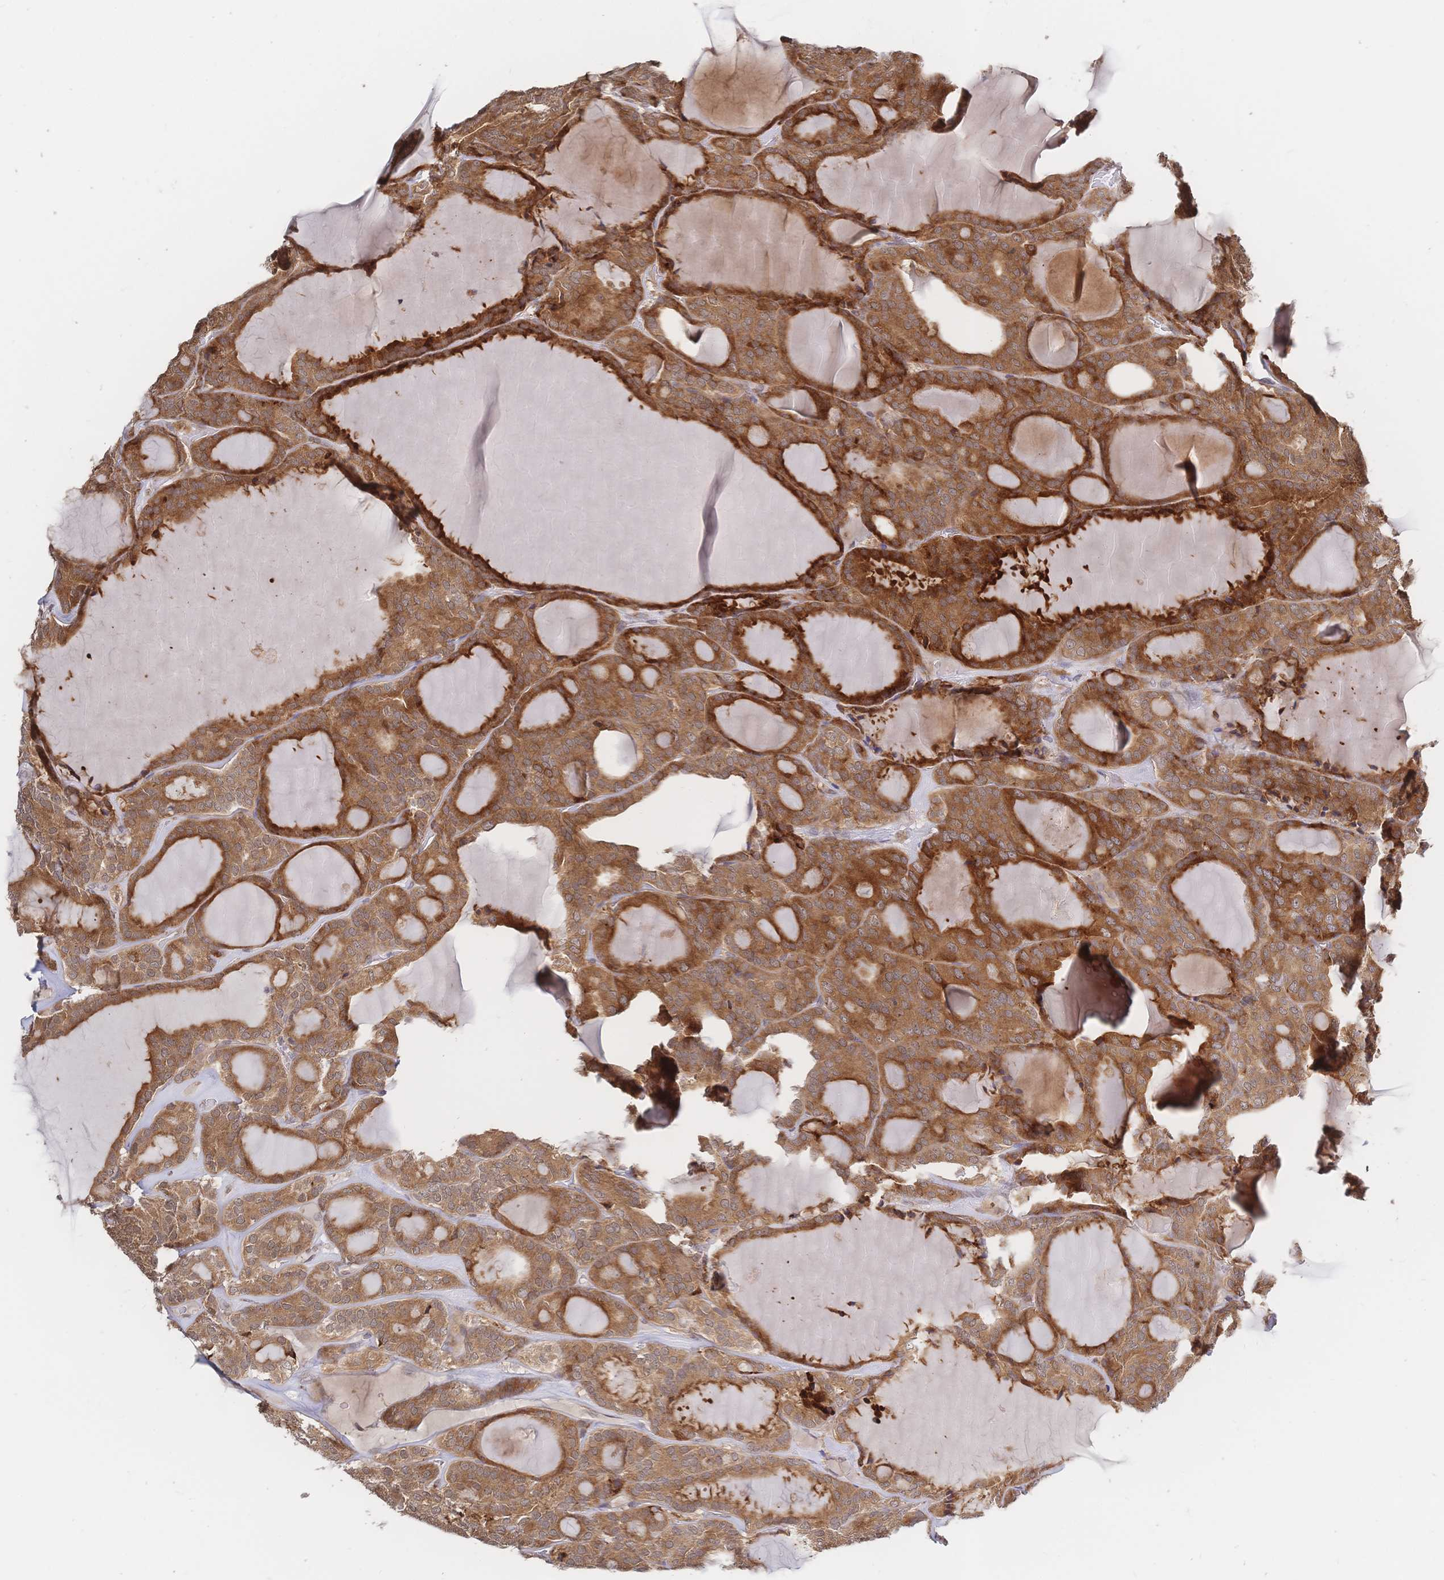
{"staining": {"intensity": "moderate", "quantity": ">75%", "location": "cytoplasmic/membranous"}, "tissue": "thyroid cancer", "cell_type": "Tumor cells", "image_type": "cancer", "snomed": [{"axis": "morphology", "description": "Follicular adenoma carcinoma, NOS"}, {"axis": "topography", "description": "Thyroid gland"}], "caption": "High-magnification brightfield microscopy of thyroid cancer stained with DAB (brown) and counterstained with hematoxylin (blue). tumor cells exhibit moderate cytoplasmic/membranous staining is present in about>75% of cells.", "gene": "LMO4", "patient": {"sex": "male", "age": 74}}